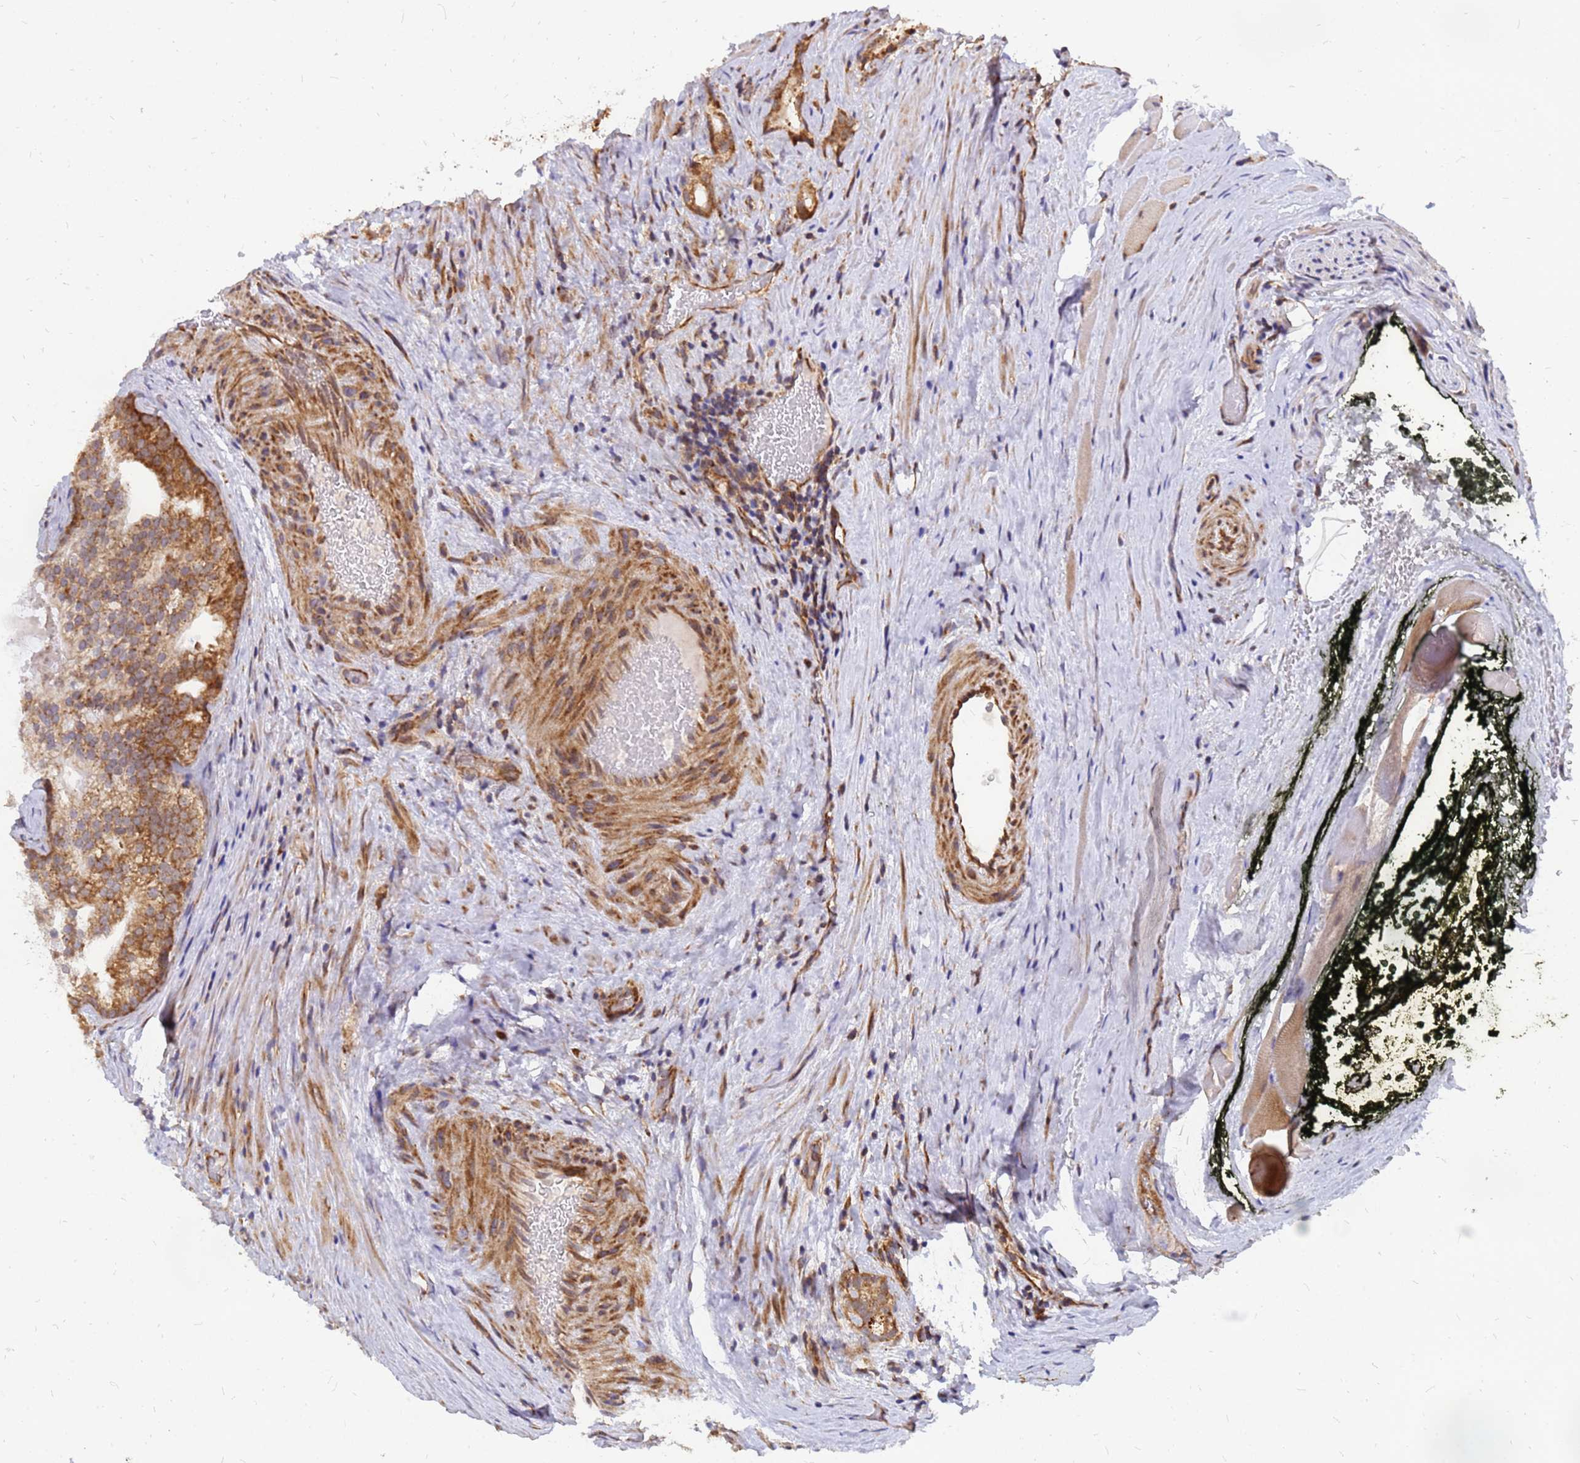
{"staining": {"intensity": "moderate", "quantity": ">75%", "location": "cytoplasmic/membranous"}, "tissue": "prostate cancer", "cell_type": "Tumor cells", "image_type": "cancer", "snomed": [{"axis": "morphology", "description": "Adenocarcinoma, Low grade"}, {"axis": "topography", "description": "Prostate"}], "caption": "Immunohistochemical staining of adenocarcinoma (low-grade) (prostate) reveals moderate cytoplasmic/membranous protein positivity in about >75% of tumor cells. The staining is performed using DAB (3,3'-diaminobenzidine) brown chromogen to label protein expression. The nuclei are counter-stained blue using hematoxylin.", "gene": "RPL8", "patient": {"sex": "male", "age": 71}}